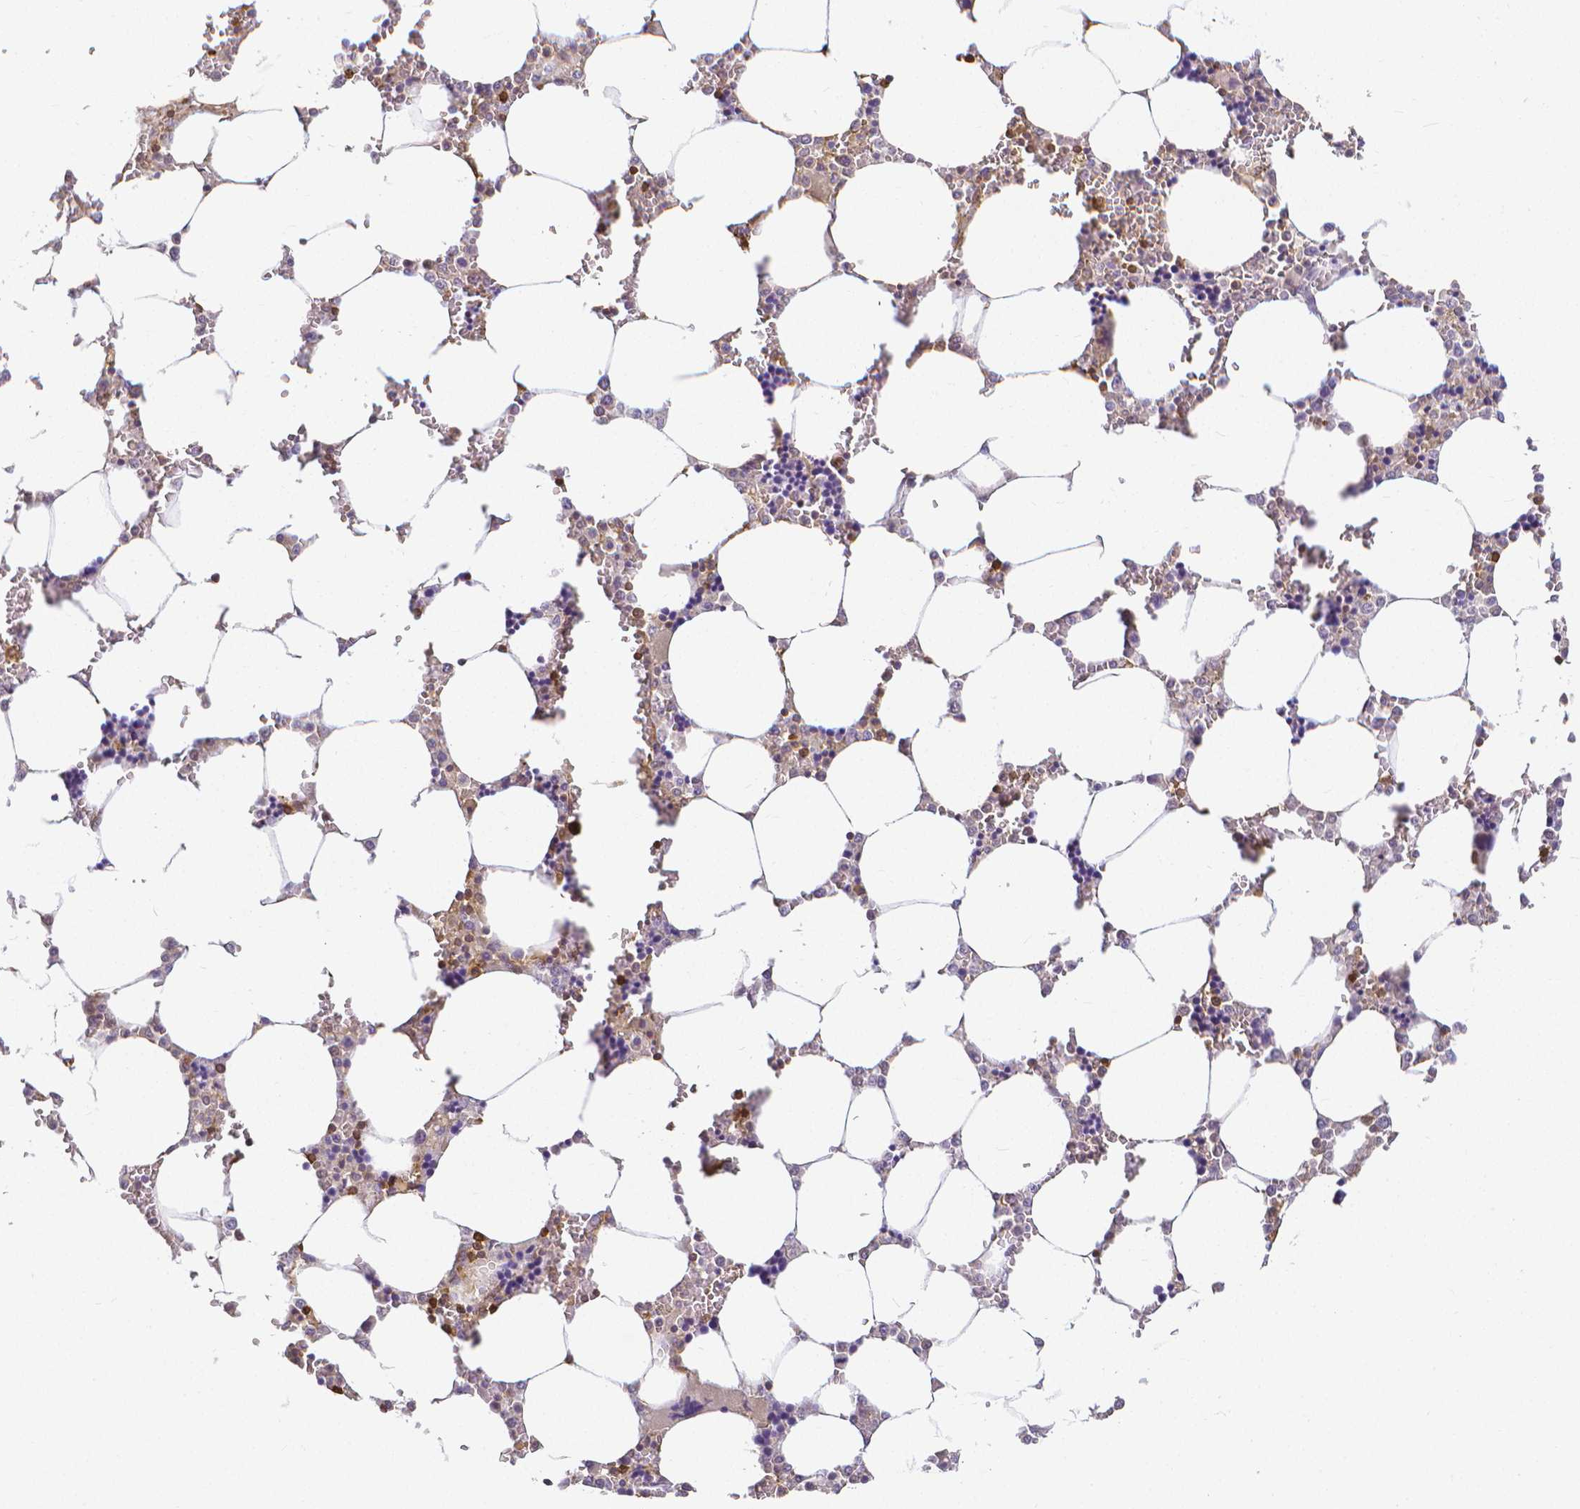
{"staining": {"intensity": "moderate", "quantity": "<25%", "location": "nuclear"}, "tissue": "bone marrow", "cell_type": "Hematopoietic cells", "image_type": "normal", "snomed": [{"axis": "morphology", "description": "Normal tissue, NOS"}, {"axis": "topography", "description": "Bone marrow"}], "caption": "Unremarkable bone marrow was stained to show a protein in brown. There is low levels of moderate nuclear positivity in about <25% of hematopoietic cells. (brown staining indicates protein expression, while blue staining denotes nuclei).", "gene": "COTL1", "patient": {"sex": "male", "age": 64}}